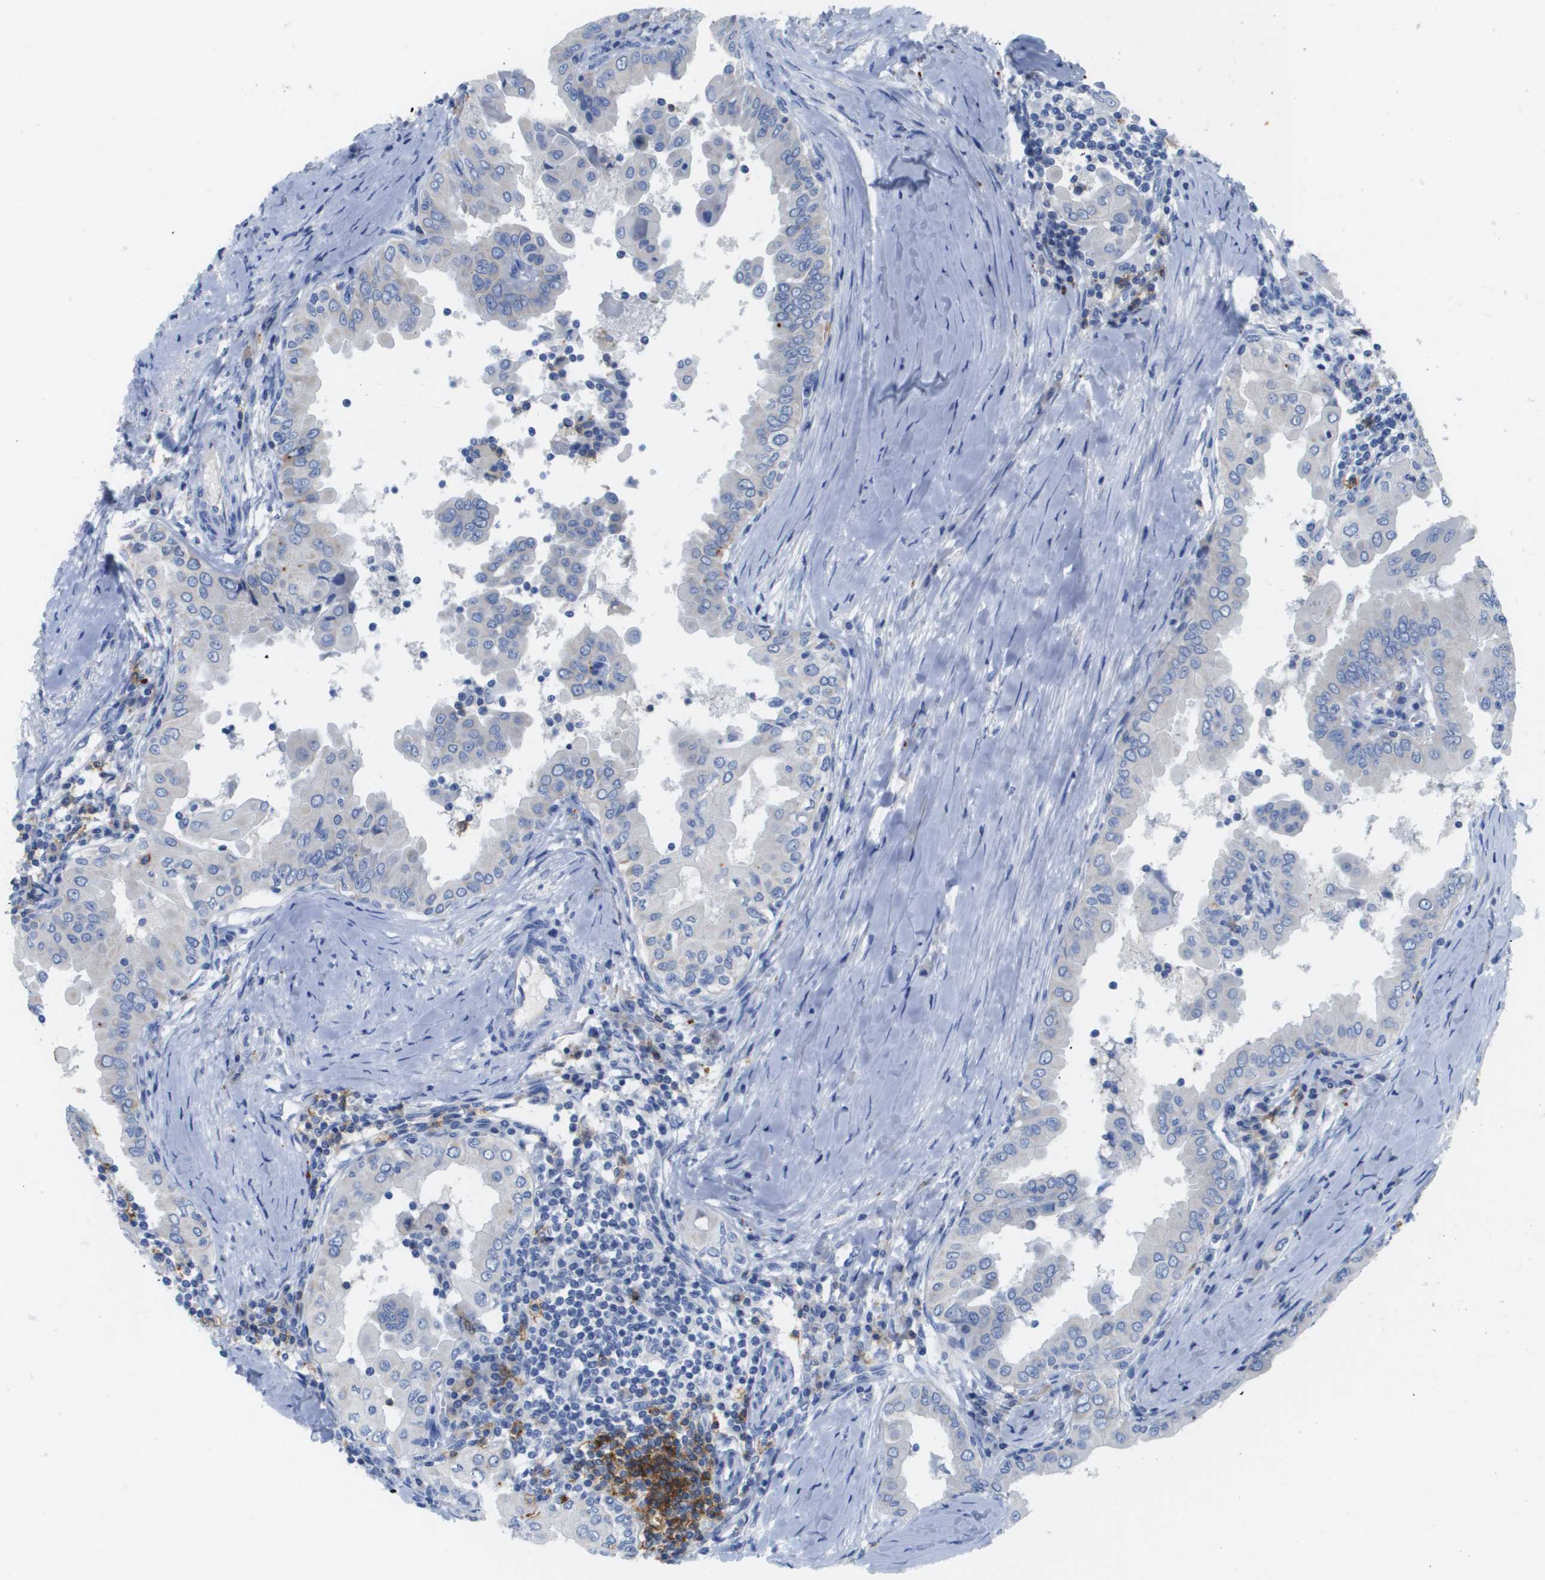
{"staining": {"intensity": "negative", "quantity": "none", "location": "none"}, "tissue": "thyroid cancer", "cell_type": "Tumor cells", "image_type": "cancer", "snomed": [{"axis": "morphology", "description": "Papillary adenocarcinoma, NOS"}, {"axis": "topography", "description": "Thyroid gland"}], "caption": "Image shows no protein expression in tumor cells of papillary adenocarcinoma (thyroid) tissue.", "gene": "MS4A1", "patient": {"sex": "male", "age": 33}}